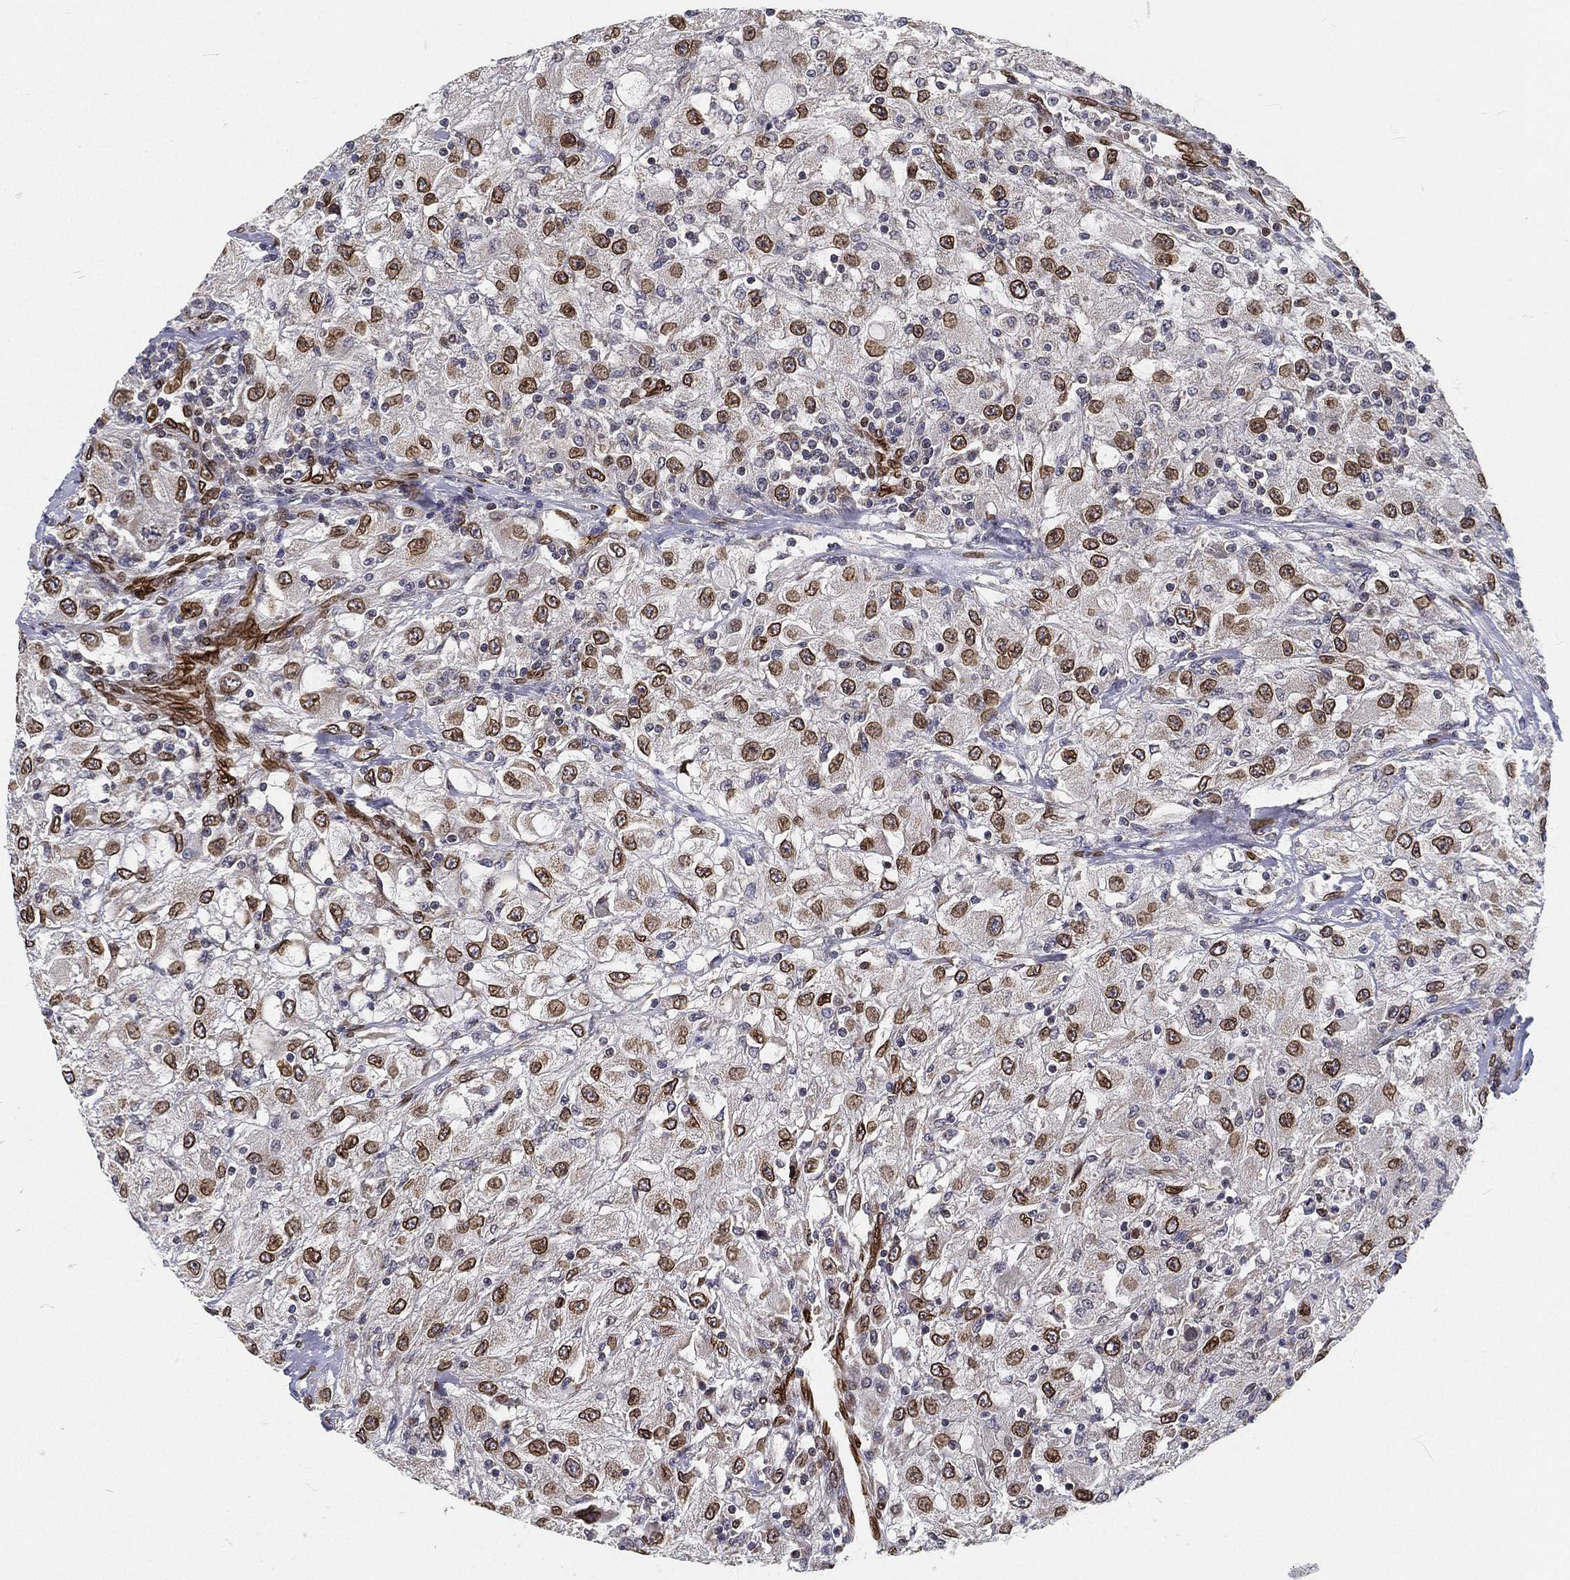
{"staining": {"intensity": "strong", "quantity": ">75%", "location": "nuclear"}, "tissue": "renal cancer", "cell_type": "Tumor cells", "image_type": "cancer", "snomed": [{"axis": "morphology", "description": "Adenocarcinoma, NOS"}, {"axis": "topography", "description": "Kidney"}], "caption": "Renal adenocarcinoma stained with a protein marker reveals strong staining in tumor cells.", "gene": "PALB2", "patient": {"sex": "female", "age": 67}}